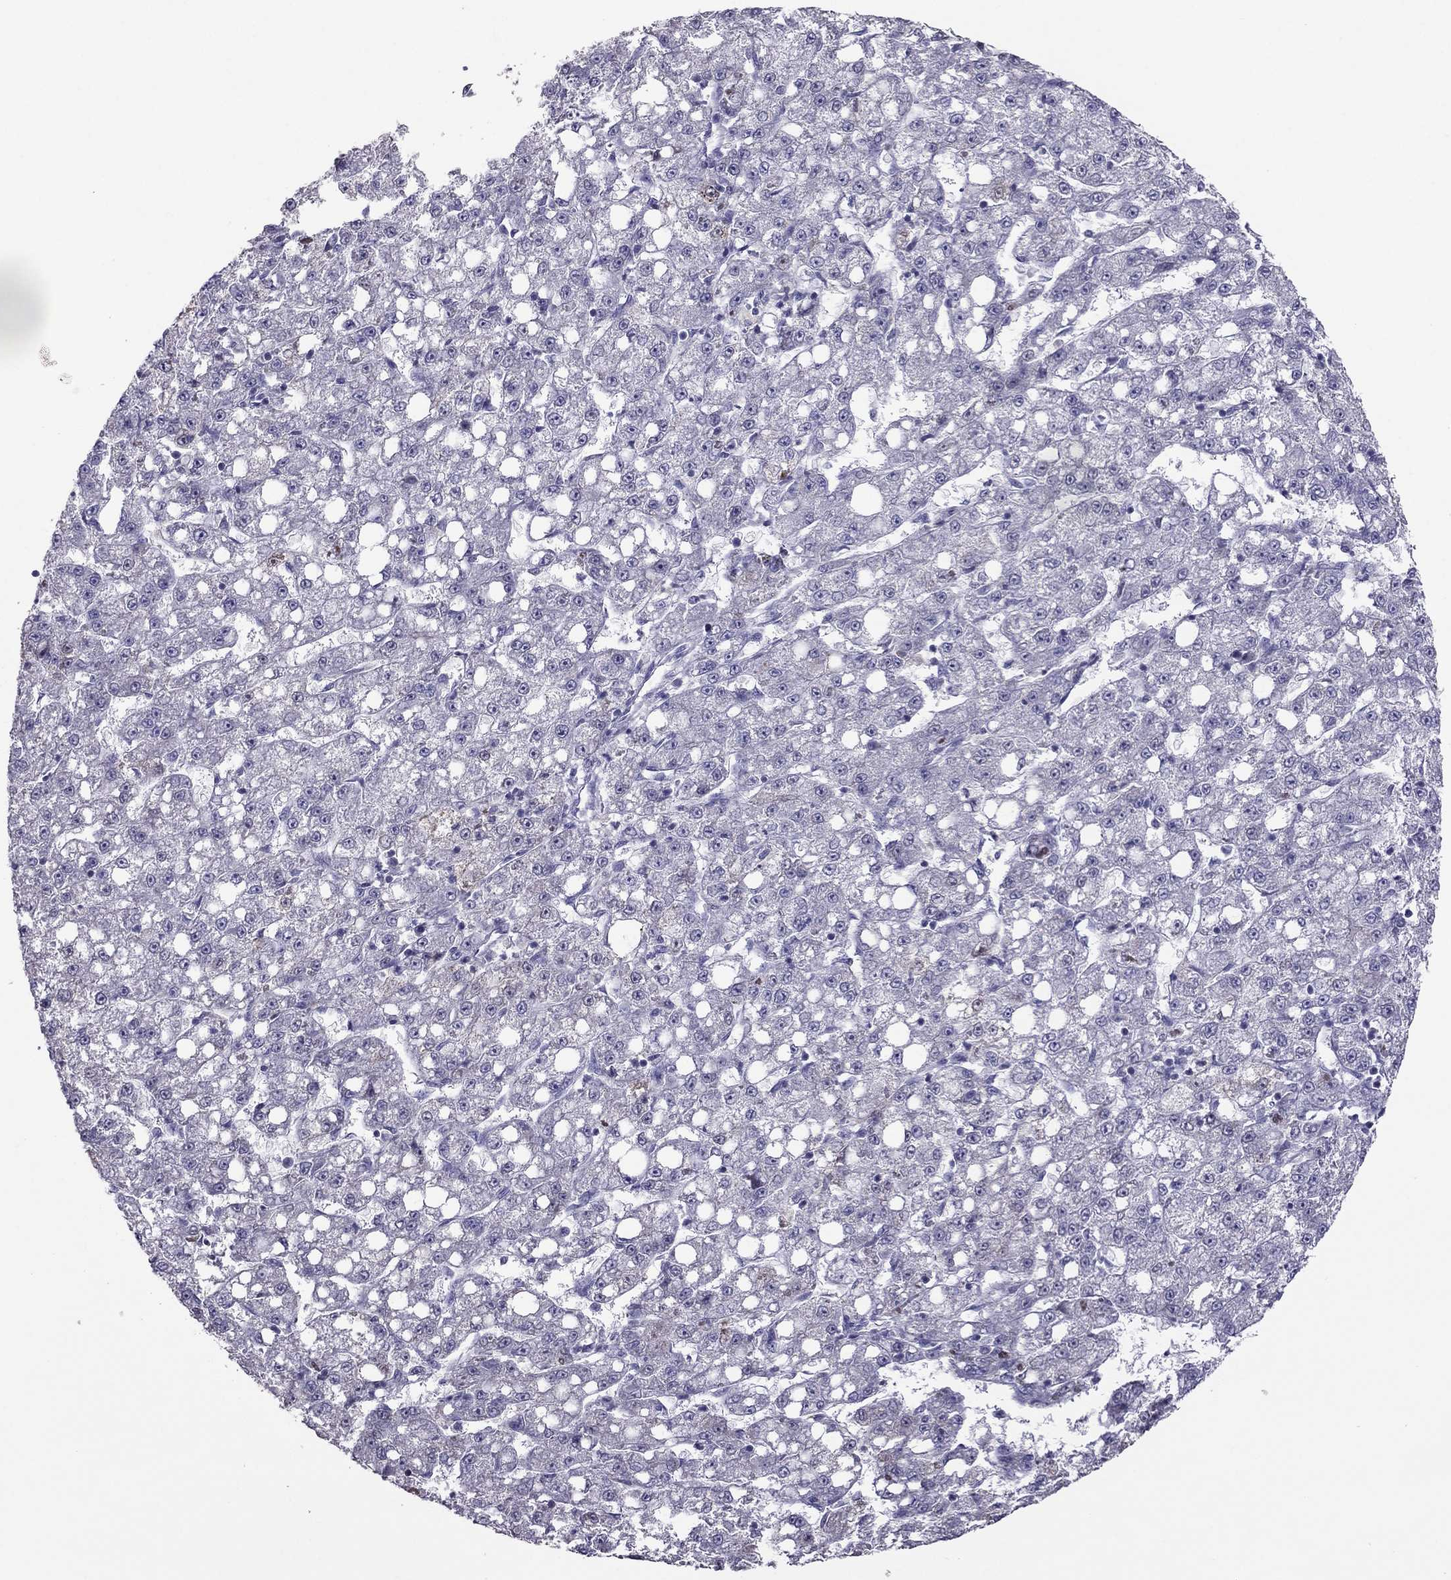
{"staining": {"intensity": "negative", "quantity": "none", "location": "none"}, "tissue": "liver cancer", "cell_type": "Tumor cells", "image_type": "cancer", "snomed": [{"axis": "morphology", "description": "Carcinoma, Hepatocellular, NOS"}, {"axis": "topography", "description": "Liver"}], "caption": "There is no significant expression in tumor cells of hepatocellular carcinoma (liver).", "gene": "RGS8", "patient": {"sex": "female", "age": 65}}